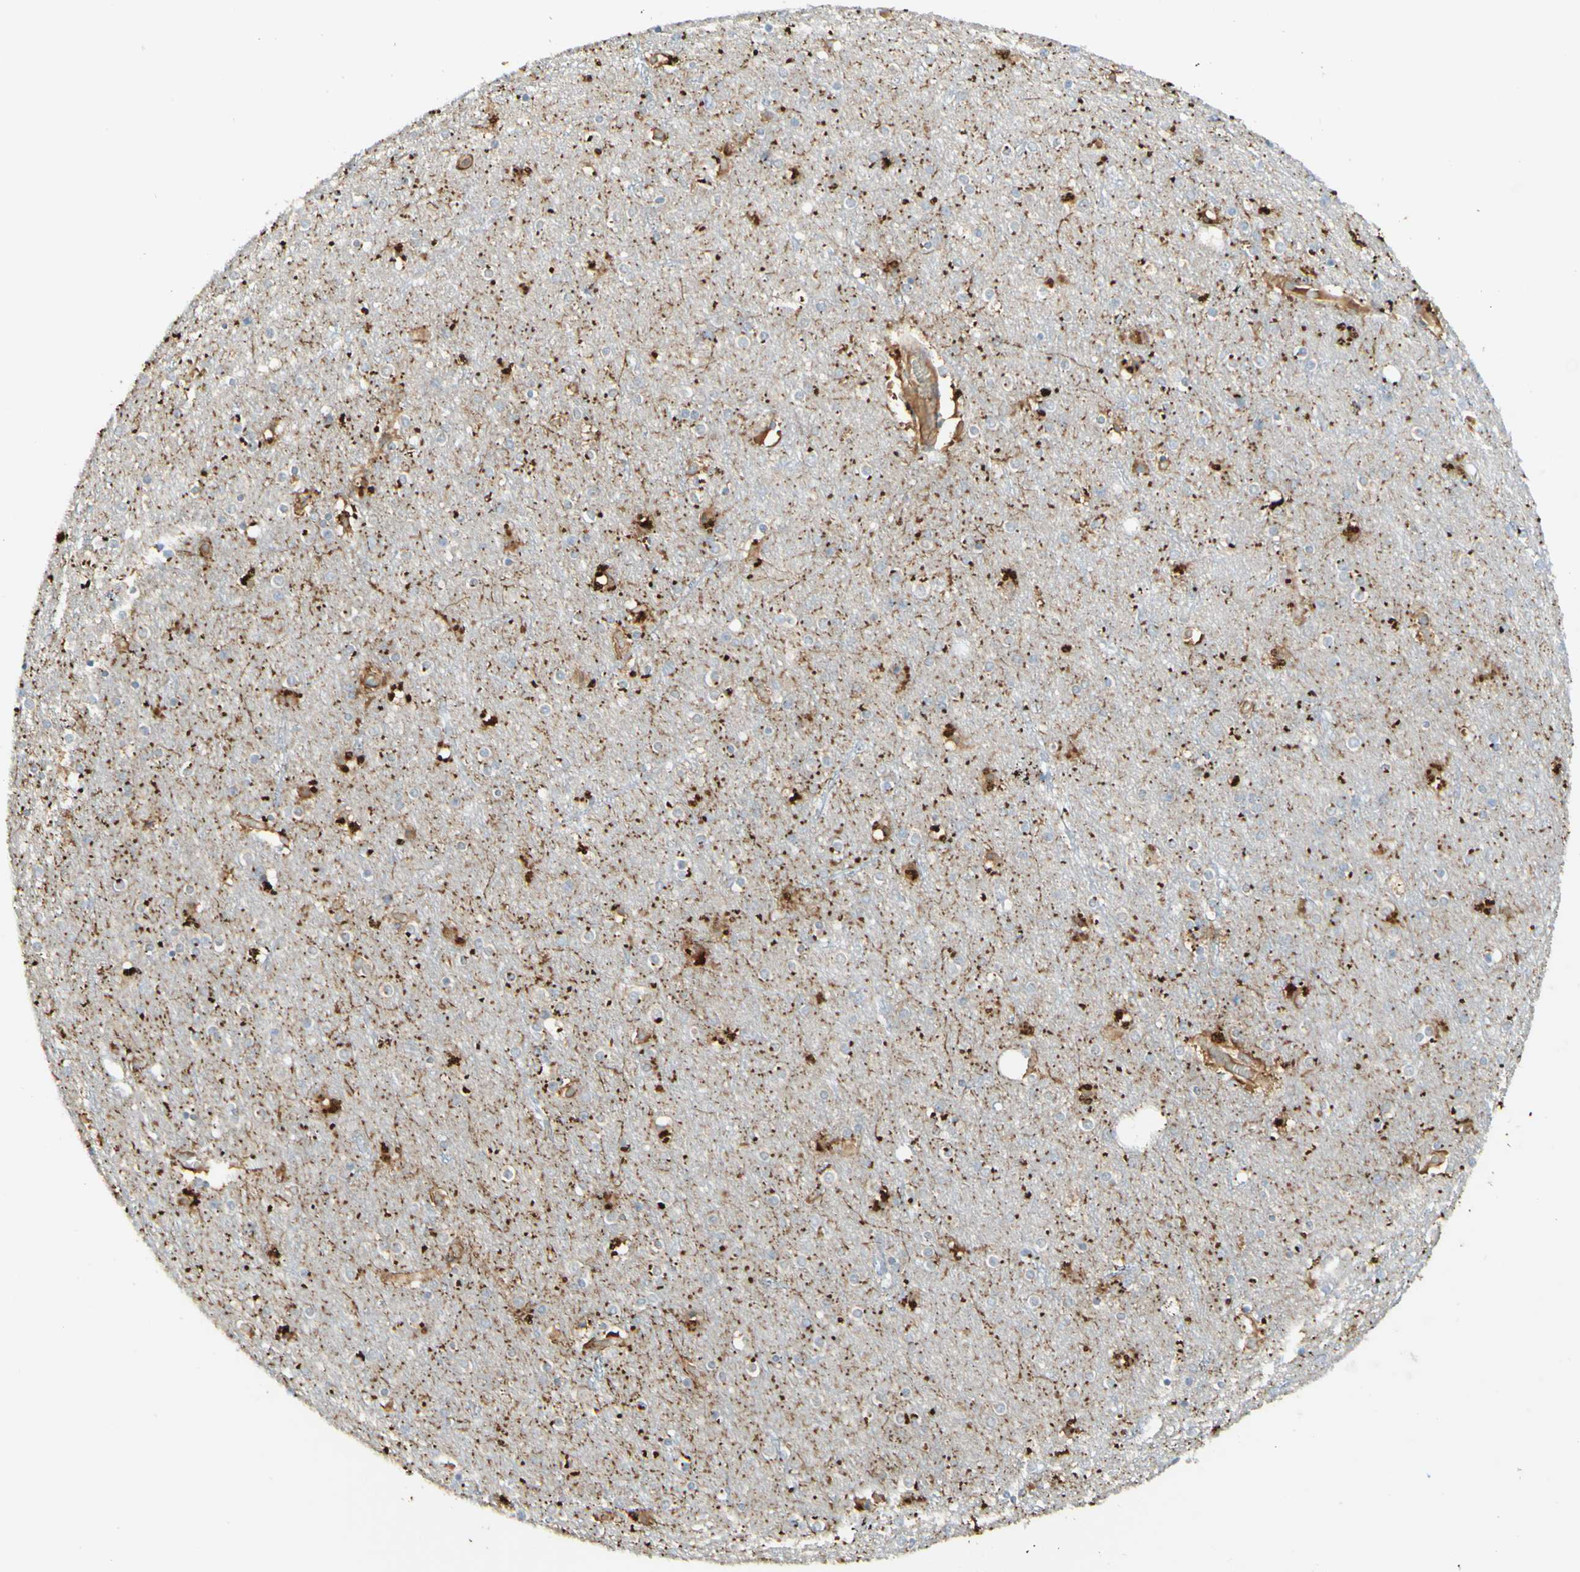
{"staining": {"intensity": "moderate", "quantity": ">75%", "location": "cytoplasmic/membranous"}, "tissue": "cerebral cortex", "cell_type": "Endothelial cells", "image_type": "normal", "snomed": [{"axis": "morphology", "description": "Normal tissue, NOS"}, {"axis": "topography", "description": "Cerebral cortex"}], "caption": "Brown immunohistochemical staining in unremarkable cerebral cortex reveals moderate cytoplasmic/membranous positivity in approximately >75% of endothelial cells. (DAB (3,3'-diaminobenzidine) = brown stain, brightfield microscopy at high magnification).", "gene": "ARMC10", "patient": {"sex": "female", "age": 54}}